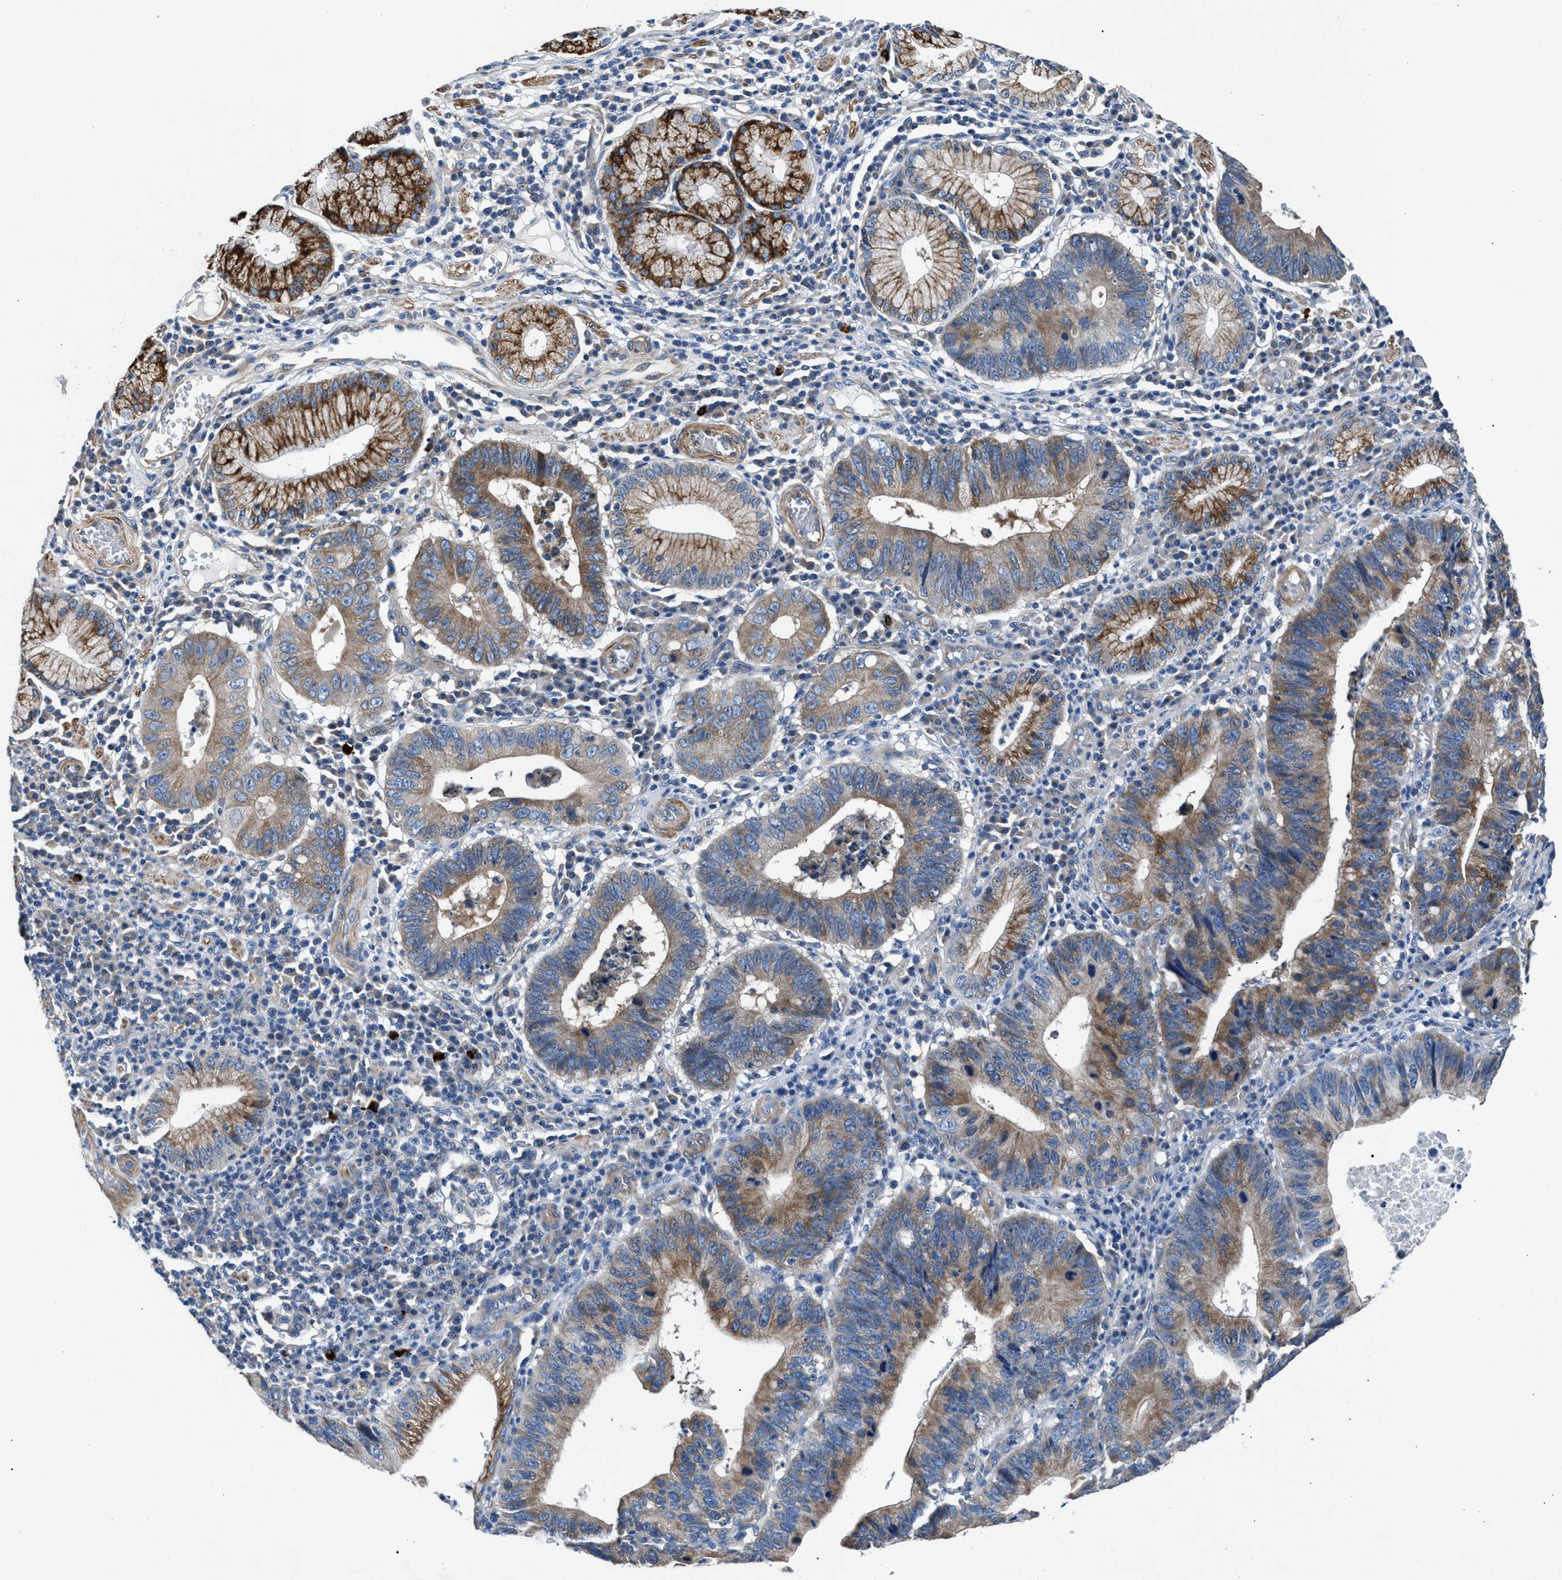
{"staining": {"intensity": "strong", "quantity": "<25%", "location": "cytoplasmic/membranous"}, "tissue": "stomach cancer", "cell_type": "Tumor cells", "image_type": "cancer", "snomed": [{"axis": "morphology", "description": "Adenocarcinoma, NOS"}, {"axis": "topography", "description": "Stomach"}], "caption": "Immunohistochemistry (DAB) staining of adenocarcinoma (stomach) demonstrates strong cytoplasmic/membranous protein positivity in approximately <25% of tumor cells.", "gene": "CDRT4", "patient": {"sex": "male", "age": 59}}